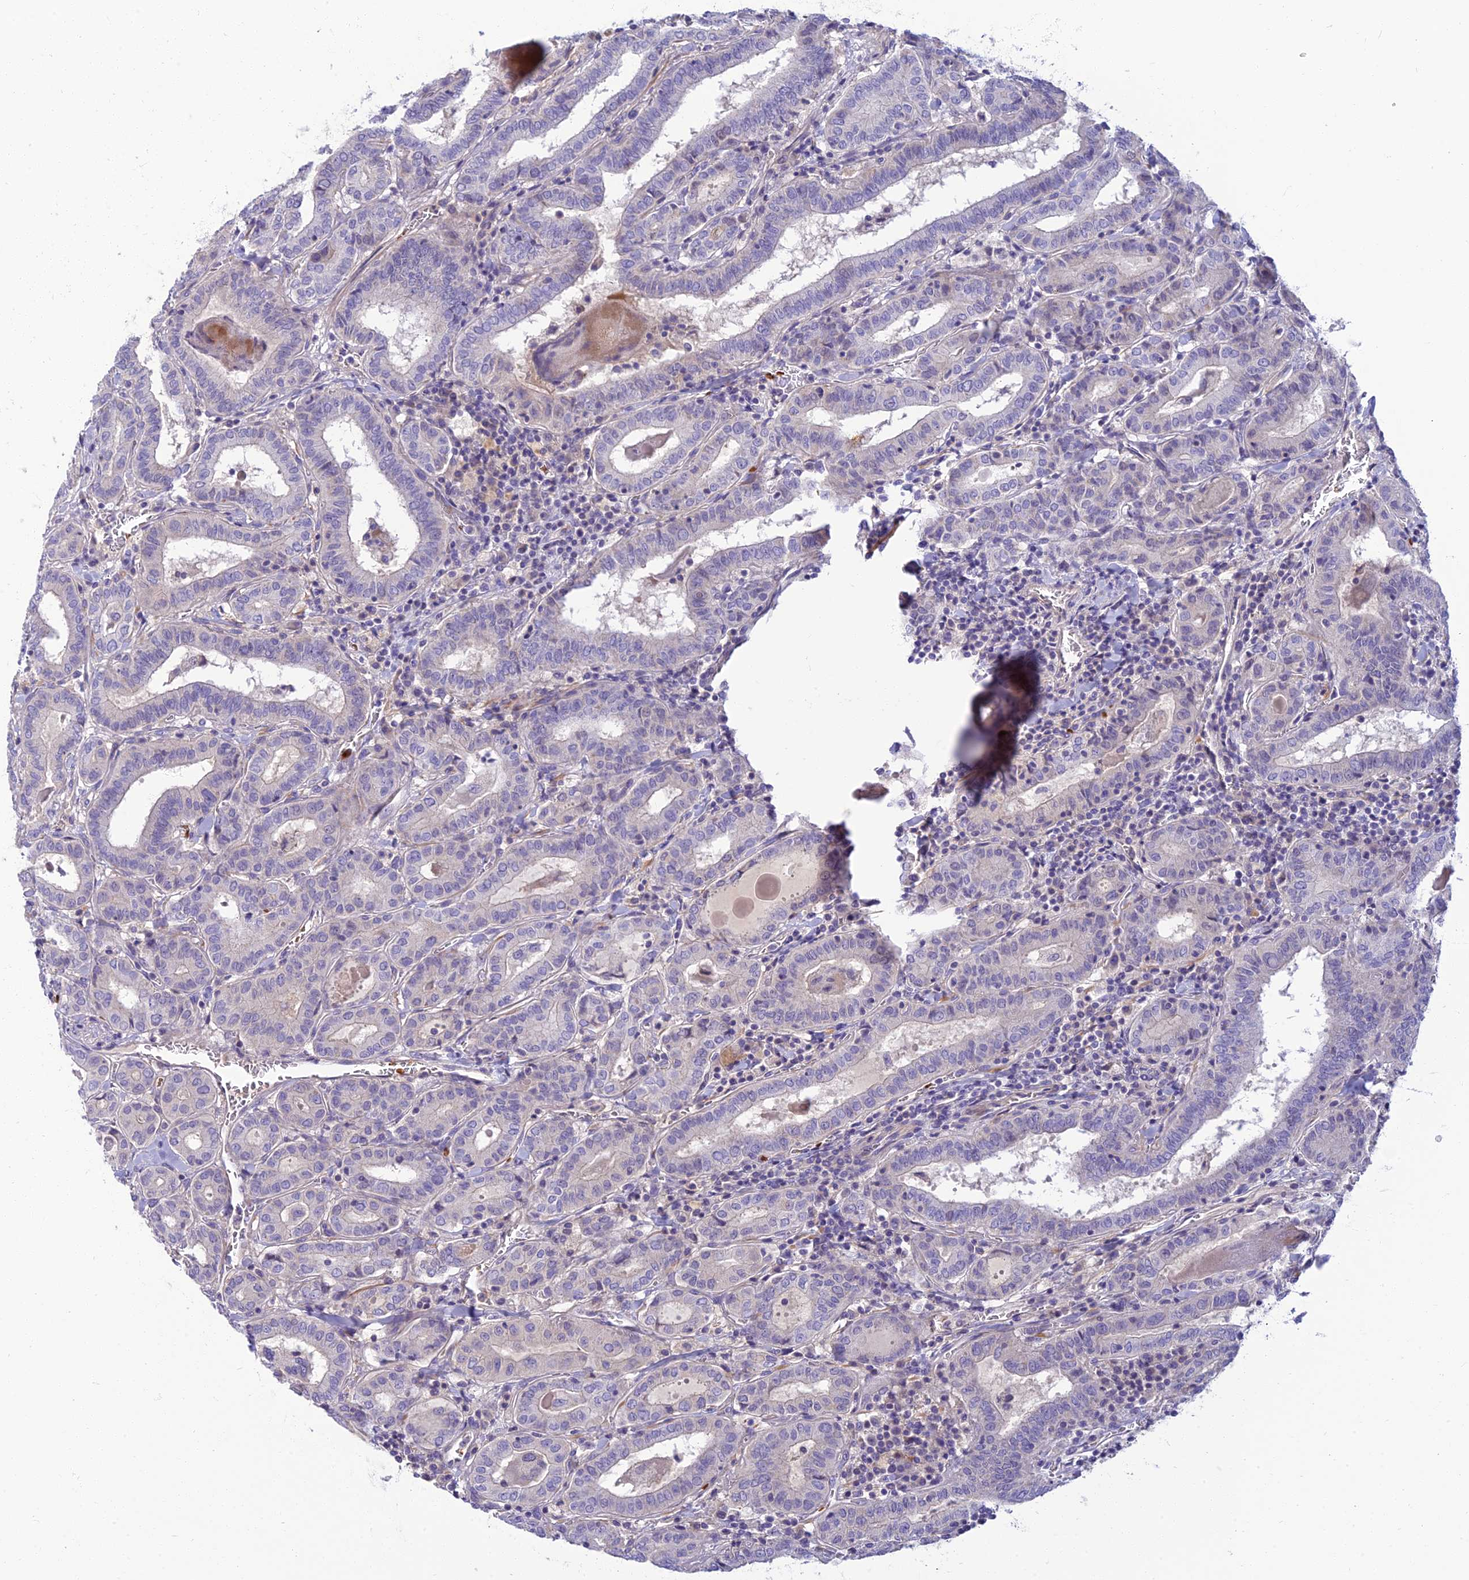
{"staining": {"intensity": "negative", "quantity": "none", "location": "none"}, "tissue": "thyroid cancer", "cell_type": "Tumor cells", "image_type": "cancer", "snomed": [{"axis": "morphology", "description": "Papillary adenocarcinoma, NOS"}, {"axis": "topography", "description": "Thyroid gland"}], "caption": "IHC of human thyroid cancer shows no staining in tumor cells.", "gene": "CLIP4", "patient": {"sex": "female", "age": 72}}